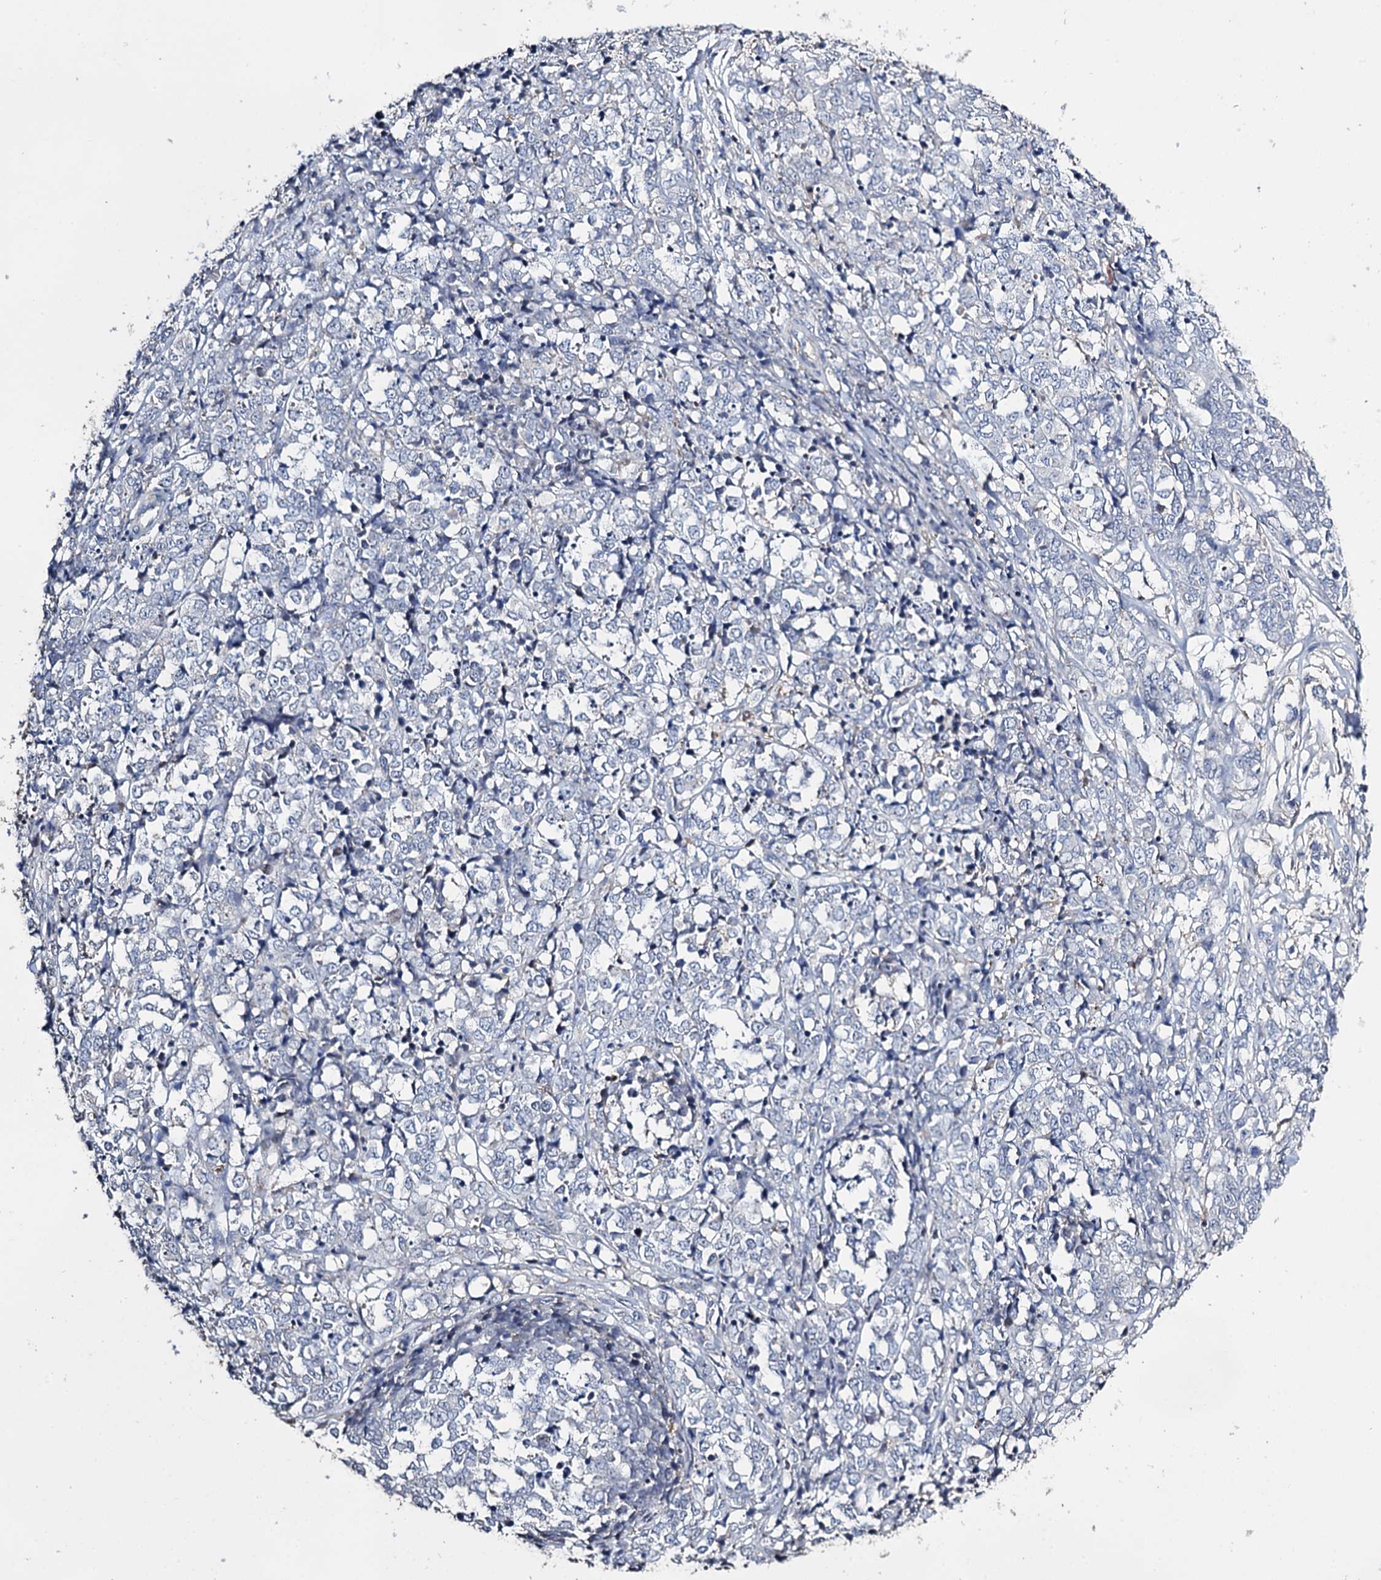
{"staining": {"intensity": "negative", "quantity": "none", "location": "none"}, "tissue": "melanoma", "cell_type": "Tumor cells", "image_type": "cancer", "snomed": [{"axis": "morphology", "description": "Malignant melanoma, NOS"}, {"axis": "topography", "description": "Skin"}], "caption": "Tumor cells are negative for brown protein staining in melanoma.", "gene": "DNAH6", "patient": {"sex": "female", "age": 72}}